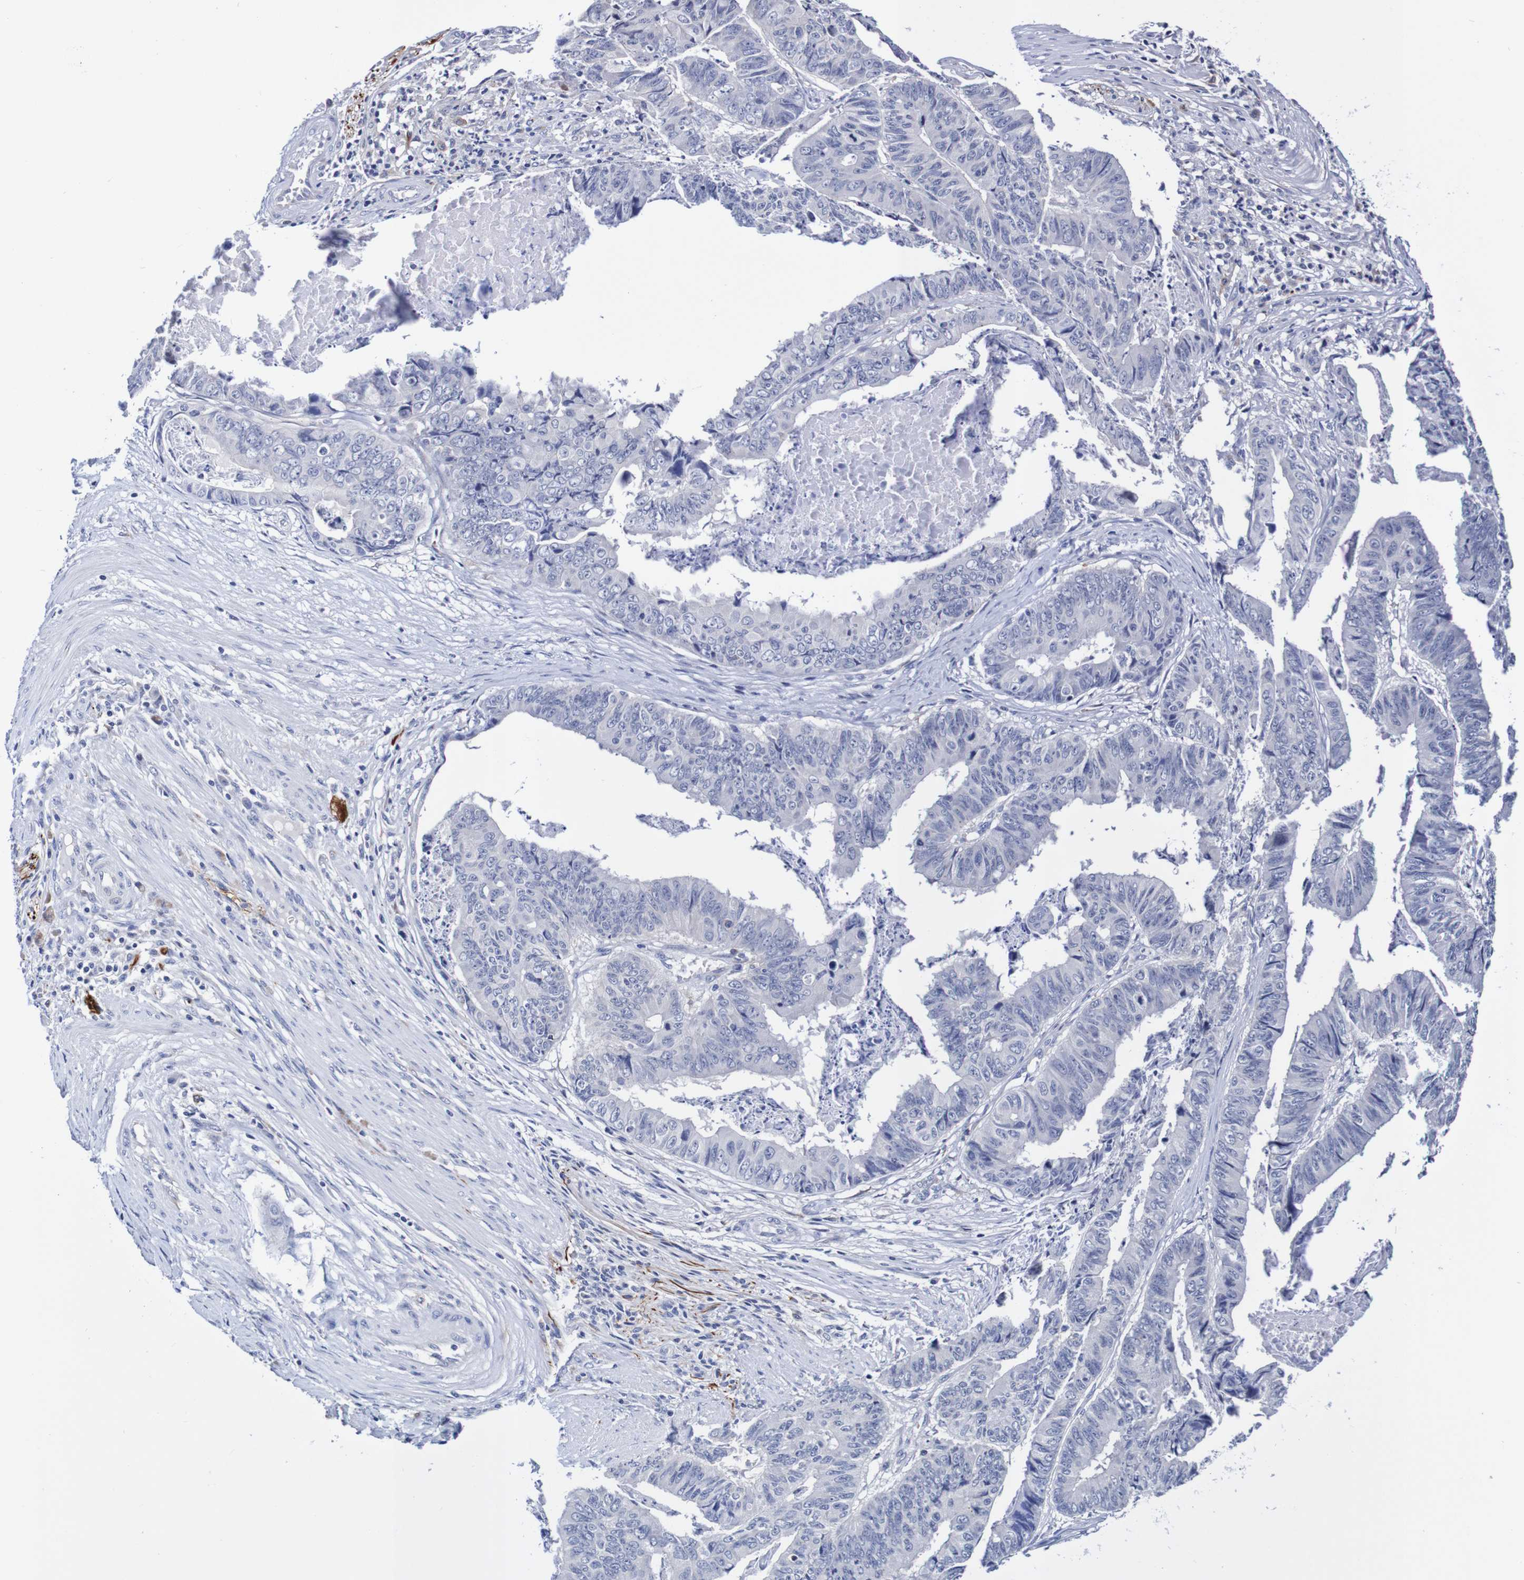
{"staining": {"intensity": "negative", "quantity": "none", "location": "none"}, "tissue": "stomach cancer", "cell_type": "Tumor cells", "image_type": "cancer", "snomed": [{"axis": "morphology", "description": "Adenocarcinoma, NOS"}, {"axis": "topography", "description": "Stomach, lower"}], "caption": "High magnification brightfield microscopy of stomach cancer (adenocarcinoma) stained with DAB (3,3'-diaminobenzidine) (brown) and counterstained with hematoxylin (blue): tumor cells show no significant expression. (Stains: DAB immunohistochemistry with hematoxylin counter stain, Microscopy: brightfield microscopy at high magnification).", "gene": "SEZ6", "patient": {"sex": "male", "age": 77}}